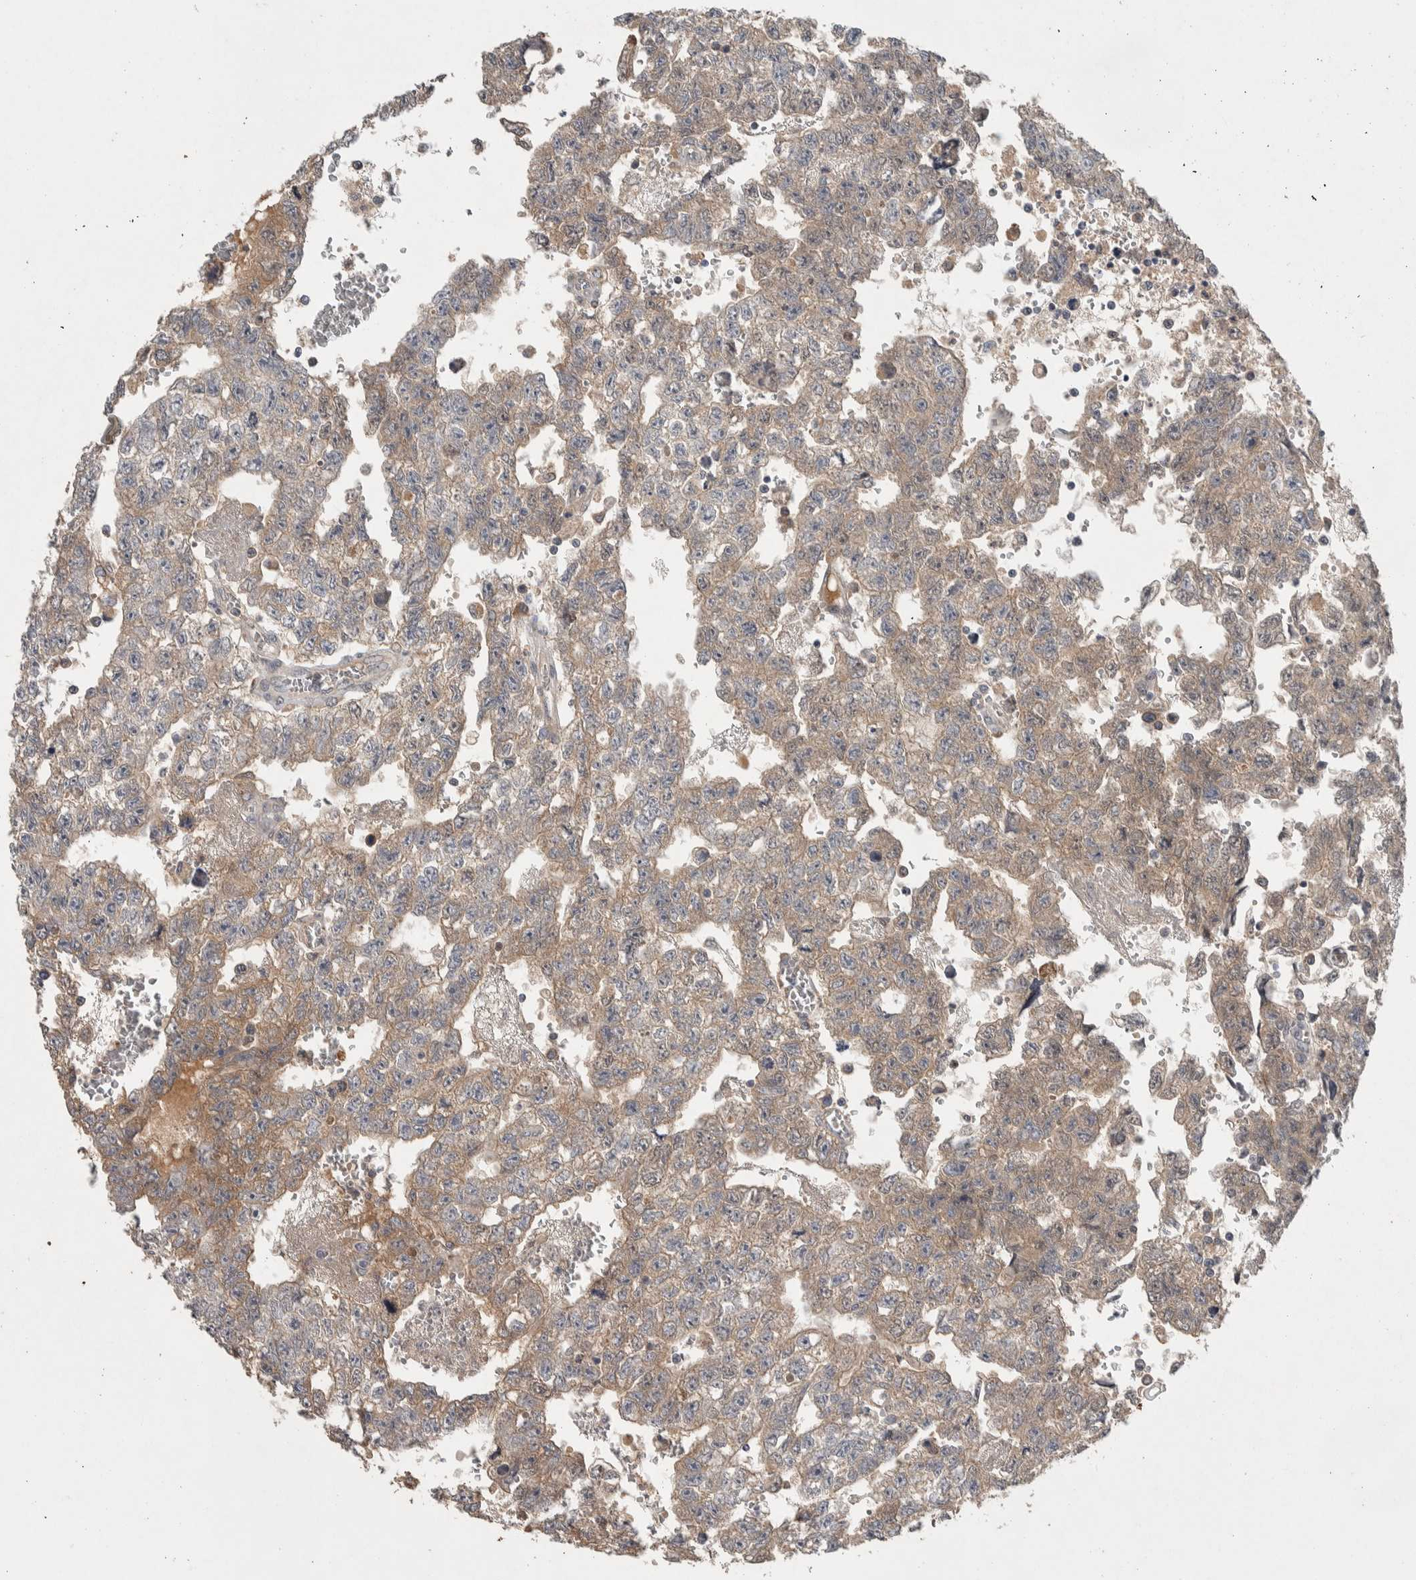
{"staining": {"intensity": "weak", "quantity": "25%-75%", "location": "cytoplasmic/membranous"}, "tissue": "testis cancer", "cell_type": "Tumor cells", "image_type": "cancer", "snomed": [{"axis": "morphology", "description": "Seminoma, NOS"}, {"axis": "morphology", "description": "Carcinoma, Embryonal, NOS"}, {"axis": "topography", "description": "Testis"}], "caption": "Weak cytoplasmic/membranous protein expression is present in approximately 25%-75% of tumor cells in embryonal carcinoma (testis).", "gene": "CHRM3", "patient": {"sex": "male", "age": 38}}